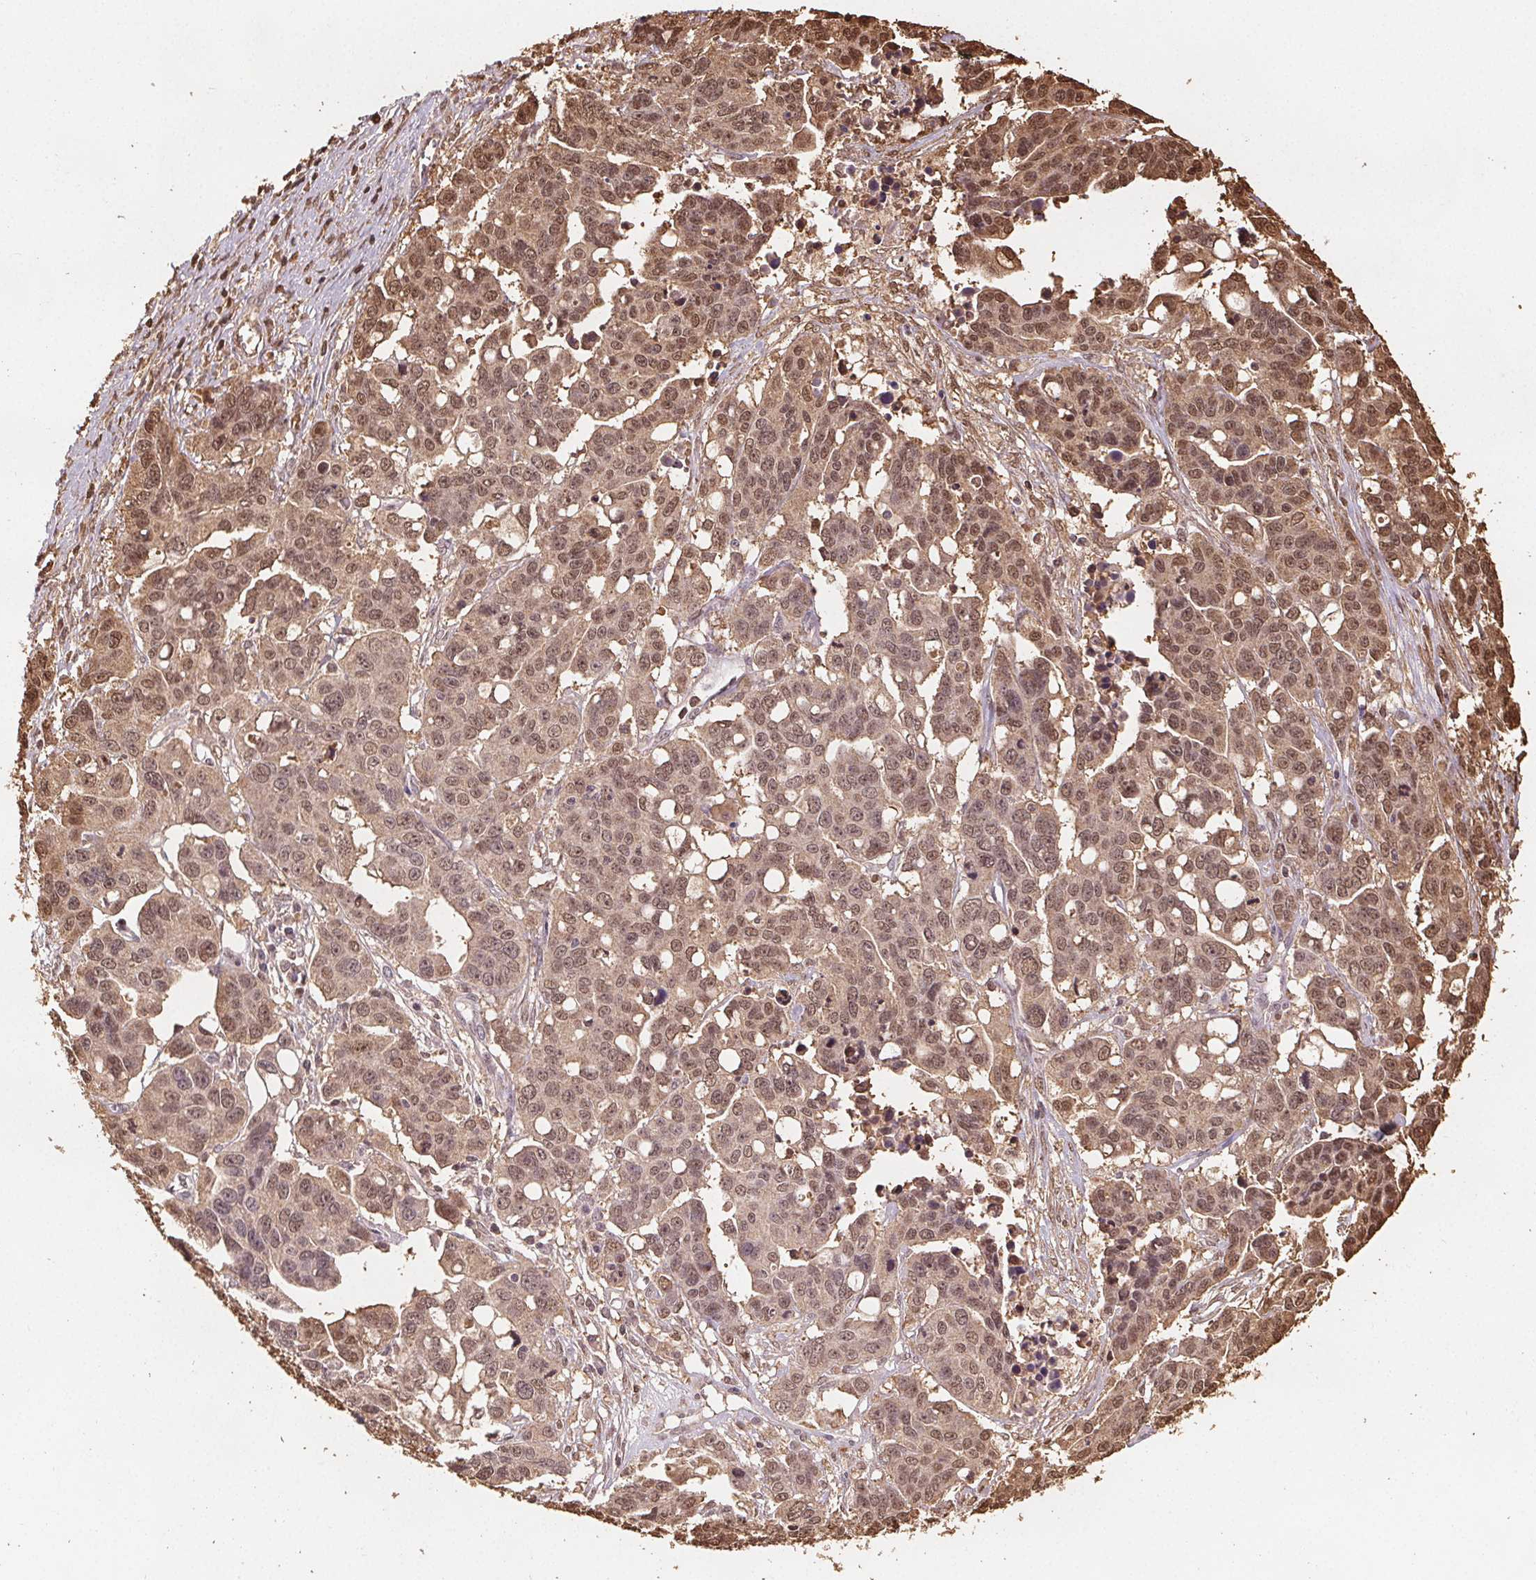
{"staining": {"intensity": "moderate", "quantity": ">75%", "location": "cytoplasmic/membranous,nuclear"}, "tissue": "ovarian cancer", "cell_type": "Tumor cells", "image_type": "cancer", "snomed": [{"axis": "morphology", "description": "Carcinoma, endometroid"}, {"axis": "topography", "description": "Ovary"}], "caption": "Ovarian endometroid carcinoma stained for a protein shows moderate cytoplasmic/membranous and nuclear positivity in tumor cells. (IHC, brightfield microscopy, high magnification).", "gene": "ENO1", "patient": {"sex": "female", "age": 78}}